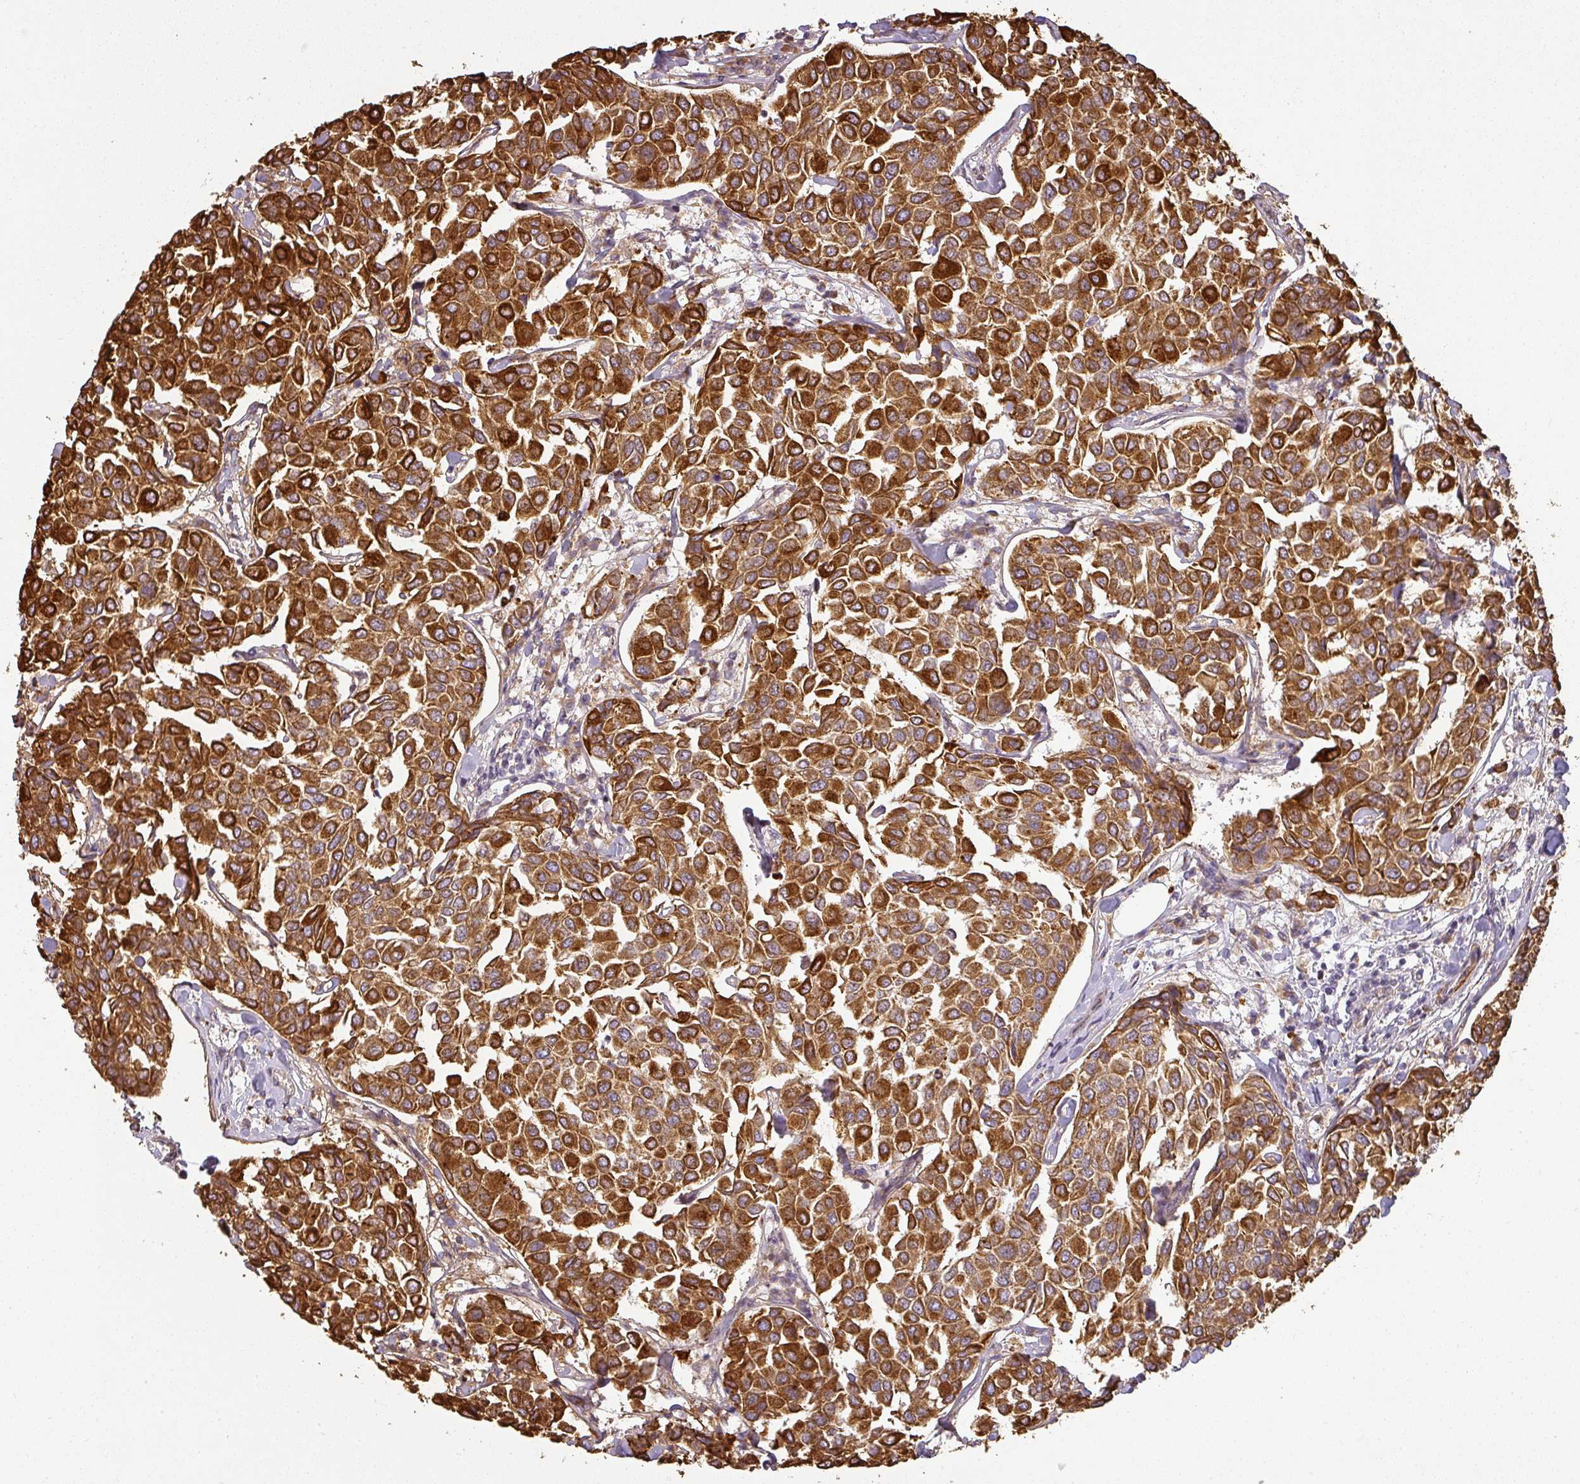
{"staining": {"intensity": "strong", "quantity": ">75%", "location": "cytoplasmic/membranous"}, "tissue": "breast cancer", "cell_type": "Tumor cells", "image_type": "cancer", "snomed": [{"axis": "morphology", "description": "Duct carcinoma"}, {"axis": "topography", "description": "Breast"}], "caption": "Immunohistochemistry histopathology image of human breast cancer stained for a protein (brown), which shows high levels of strong cytoplasmic/membranous positivity in approximately >75% of tumor cells.", "gene": "CCDC144A", "patient": {"sex": "female", "age": 55}}